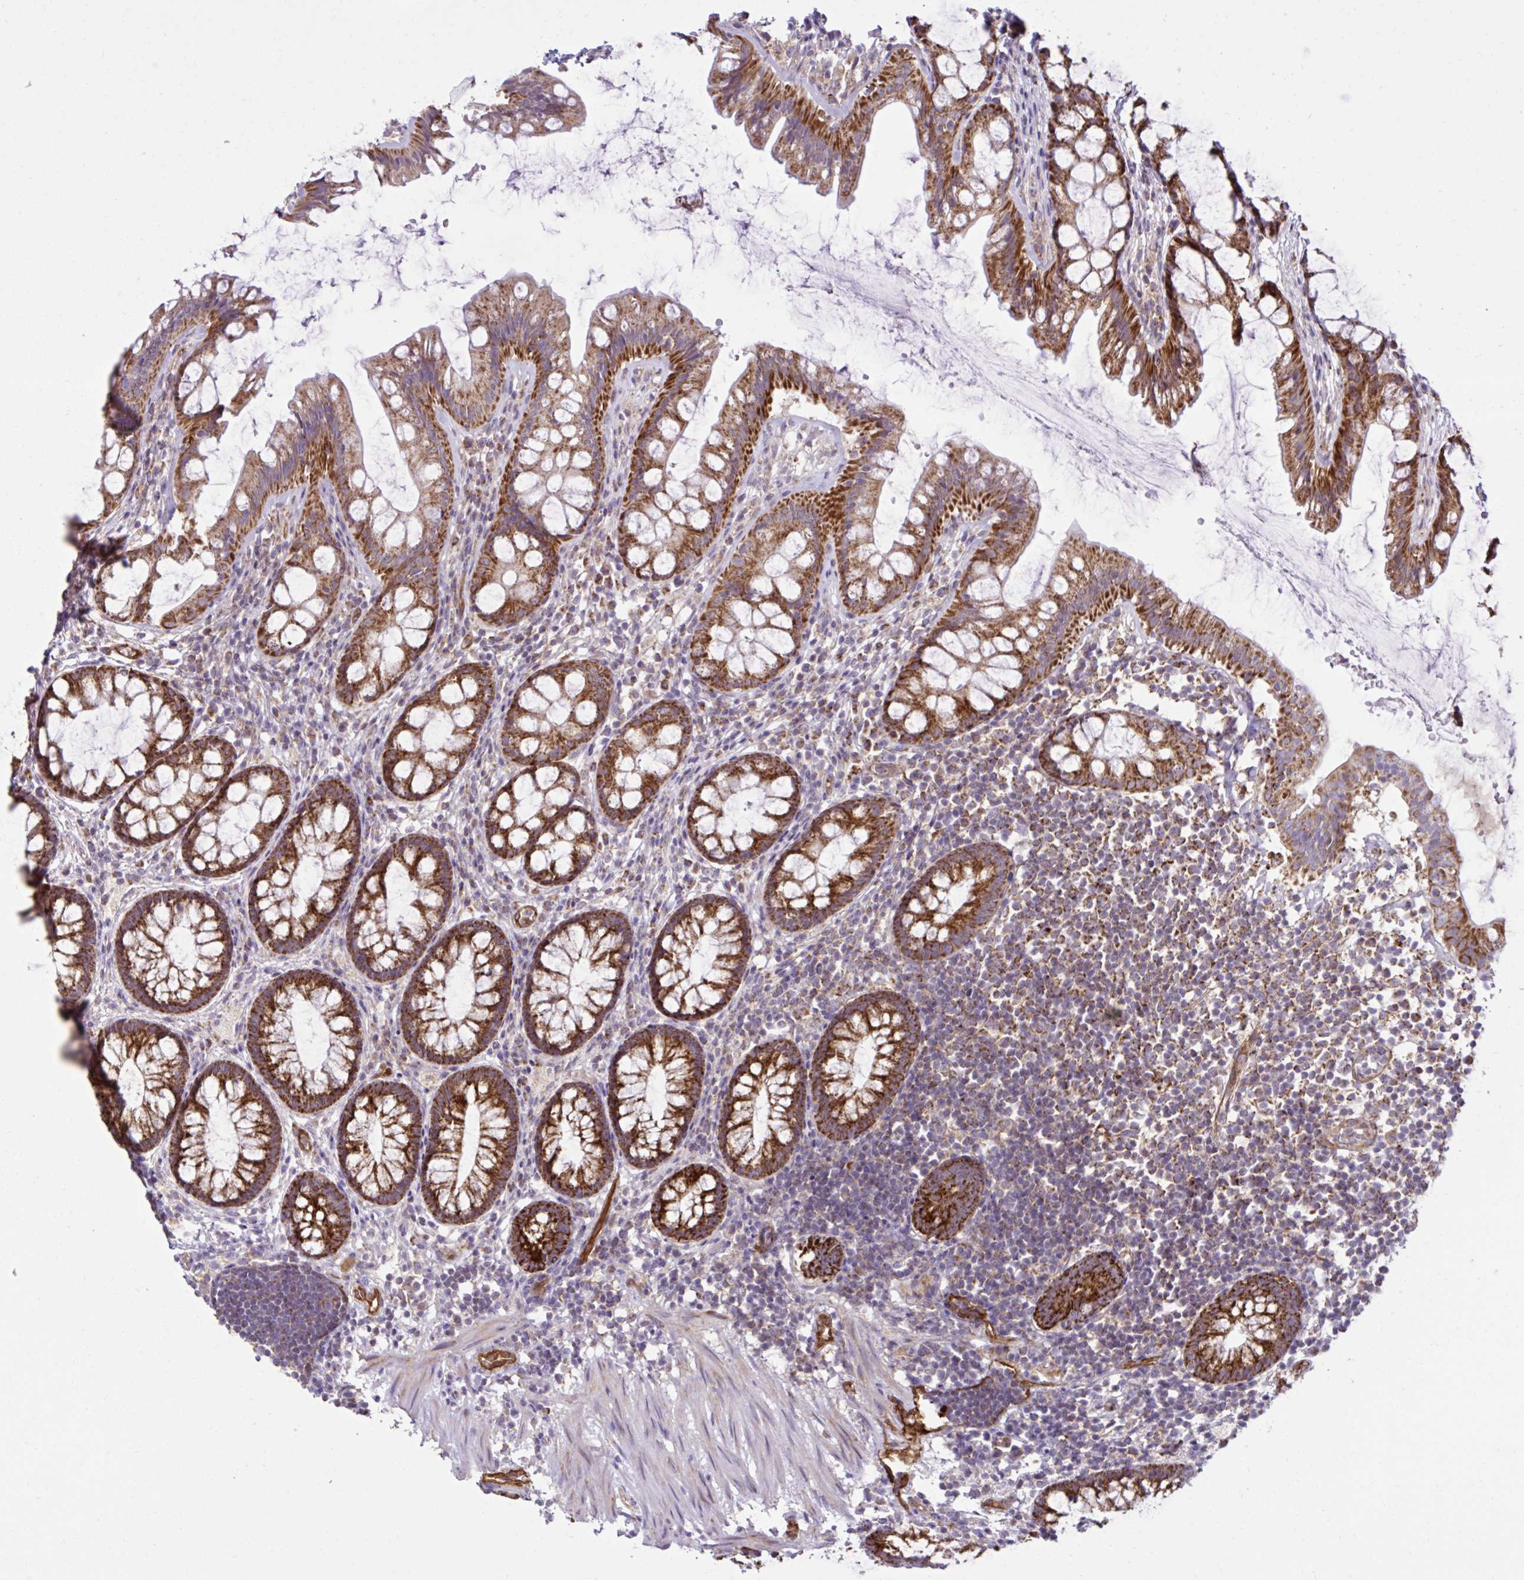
{"staining": {"intensity": "strong", "quantity": ">75%", "location": "cytoplasmic/membranous"}, "tissue": "rectum", "cell_type": "Glandular cells", "image_type": "normal", "snomed": [{"axis": "morphology", "description": "Normal tissue, NOS"}, {"axis": "topography", "description": "Rectum"}], "caption": "Strong cytoplasmic/membranous staining for a protein is present in approximately >75% of glandular cells of unremarkable rectum using immunohistochemistry.", "gene": "LIMS1", "patient": {"sex": "female", "age": 62}}